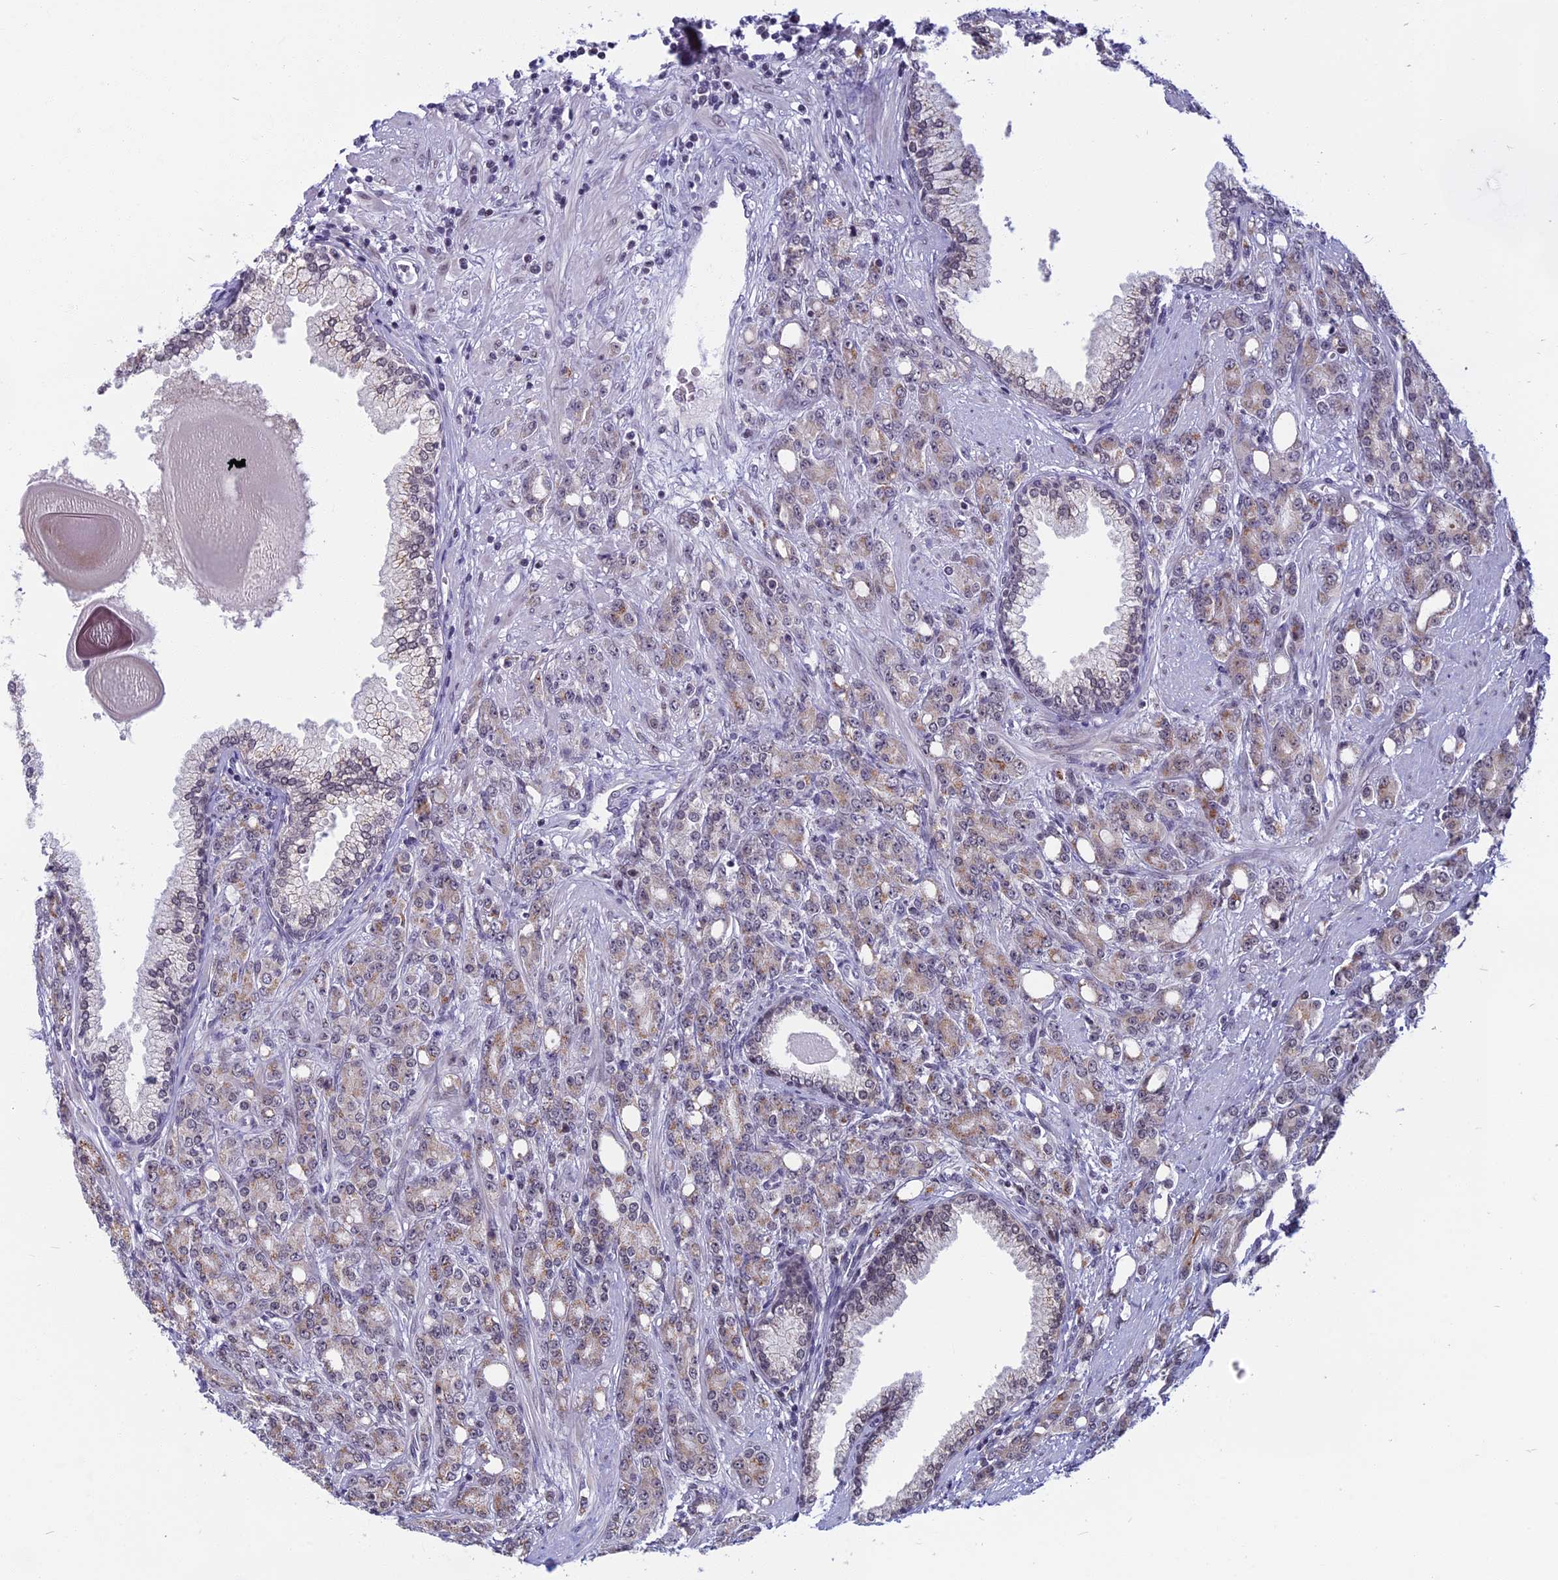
{"staining": {"intensity": "weak", "quantity": "25%-75%", "location": "cytoplasmic/membranous"}, "tissue": "prostate cancer", "cell_type": "Tumor cells", "image_type": "cancer", "snomed": [{"axis": "morphology", "description": "Adenocarcinoma, High grade"}, {"axis": "topography", "description": "Prostate"}], "caption": "Immunohistochemistry (IHC) (DAB) staining of human prostate cancer (high-grade adenocarcinoma) demonstrates weak cytoplasmic/membranous protein positivity in approximately 25%-75% of tumor cells. The staining was performed using DAB (3,3'-diaminobenzidine), with brown indicating positive protein expression. Nuclei are stained blue with hematoxylin.", "gene": "CCDC113", "patient": {"sex": "male", "age": 62}}